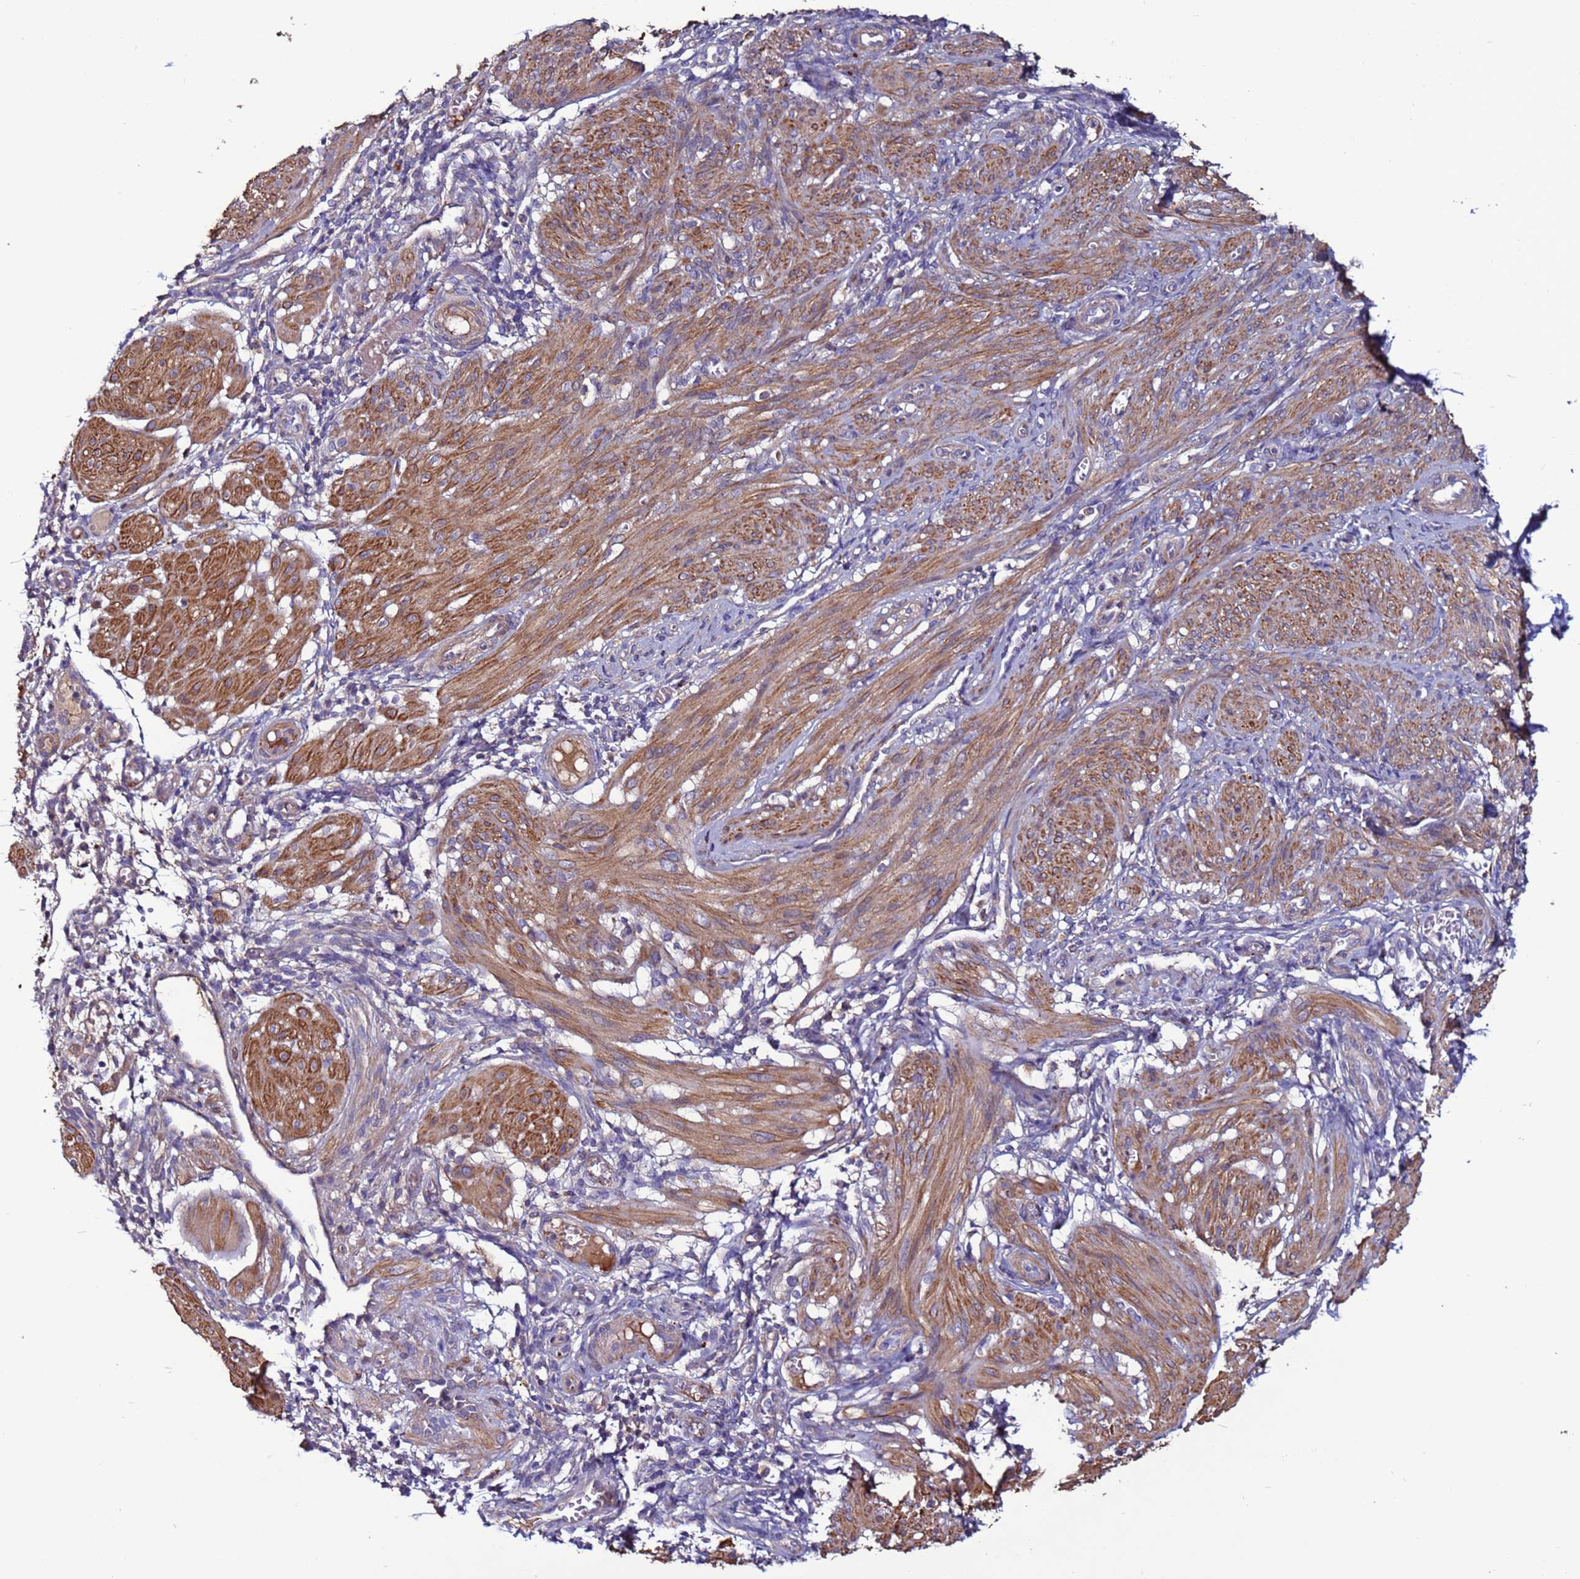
{"staining": {"intensity": "moderate", "quantity": ">75%", "location": "cytoplasmic/membranous"}, "tissue": "smooth muscle", "cell_type": "Smooth muscle cells", "image_type": "normal", "snomed": [{"axis": "morphology", "description": "Normal tissue, NOS"}, {"axis": "topography", "description": "Smooth muscle"}], "caption": "Immunohistochemical staining of normal human smooth muscle exhibits >75% levels of moderate cytoplasmic/membranous protein staining in approximately >75% of smooth muscle cells. (DAB (3,3'-diaminobenzidine) IHC with brightfield microscopy, high magnification).", "gene": "CEP55", "patient": {"sex": "female", "age": 39}}